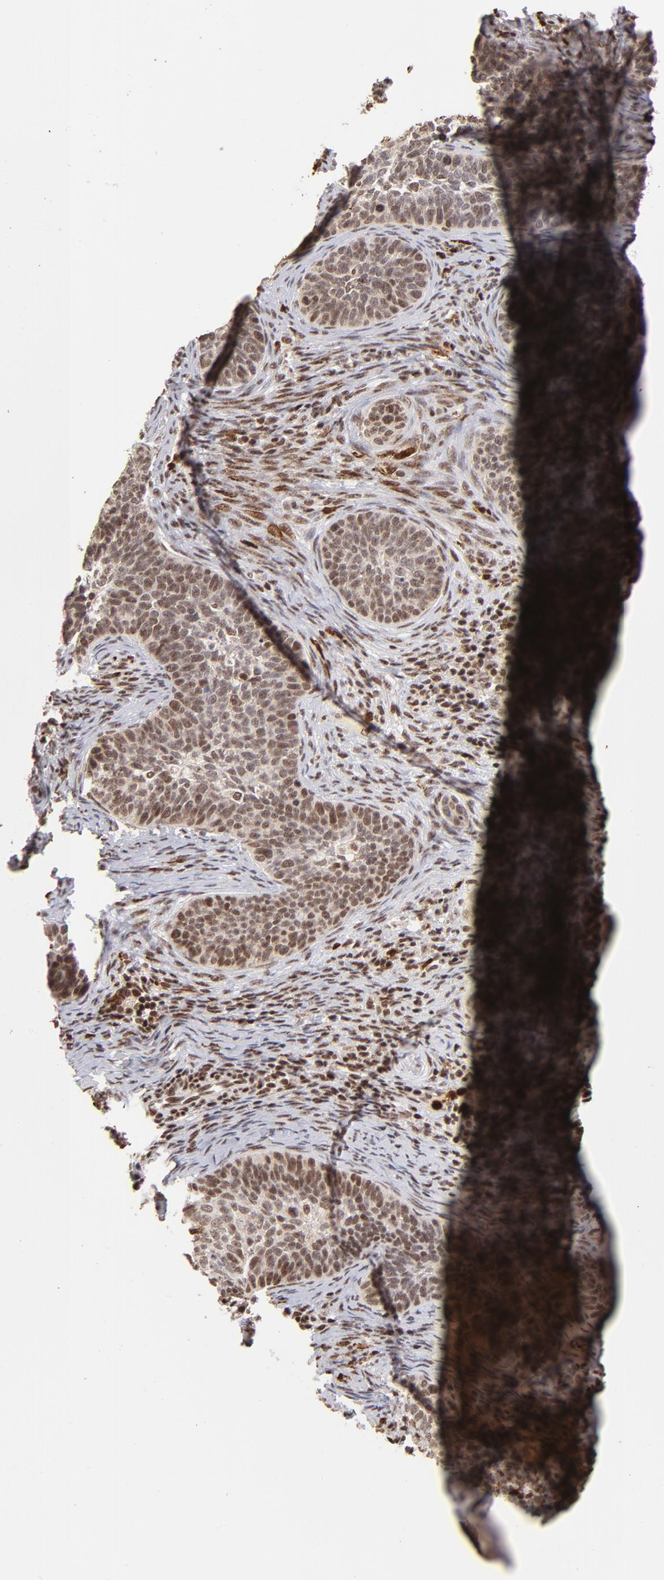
{"staining": {"intensity": "moderate", "quantity": ">75%", "location": "cytoplasmic/membranous,nuclear"}, "tissue": "cervical cancer", "cell_type": "Tumor cells", "image_type": "cancer", "snomed": [{"axis": "morphology", "description": "Squamous cell carcinoma, NOS"}, {"axis": "topography", "description": "Cervix"}], "caption": "High-magnification brightfield microscopy of cervical squamous cell carcinoma stained with DAB (3,3'-diaminobenzidine) (brown) and counterstained with hematoxylin (blue). tumor cells exhibit moderate cytoplasmic/membranous and nuclear staining is identified in about>75% of cells. Immunohistochemistry stains the protein of interest in brown and the nuclei are stained blue.", "gene": "ZFX", "patient": {"sex": "female", "age": 33}}